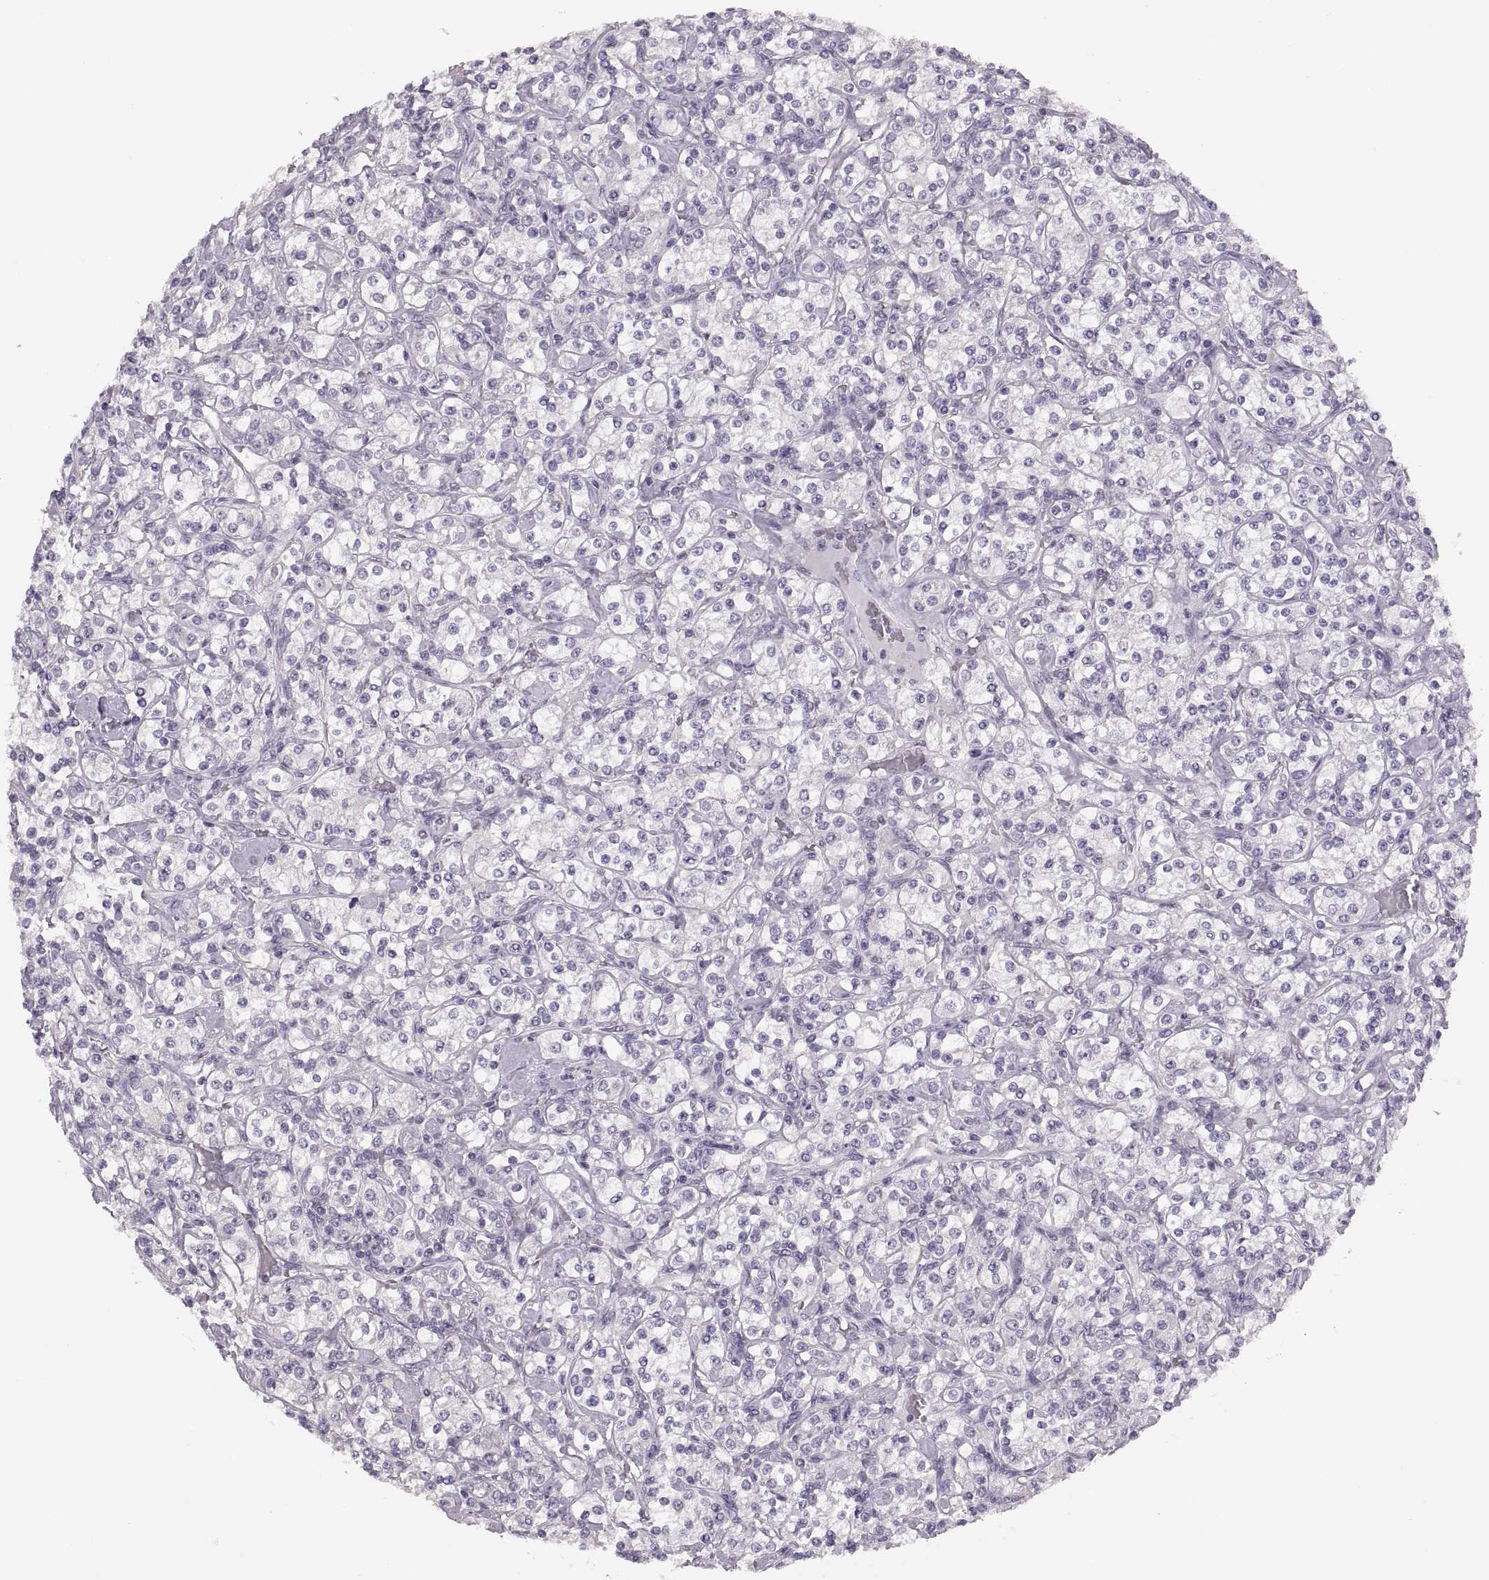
{"staining": {"intensity": "negative", "quantity": "none", "location": "none"}, "tissue": "renal cancer", "cell_type": "Tumor cells", "image_type": "cancer", "snomed": [{"axis": "morphology", "description": "Adenocarcinoma, NOS"}, {"axis": "topography", "description": "Kidney"}], "caption": "High power microscopy micrograph of an immunohistochemistry micrograph of renal cancer (adenocarcinoma), revealing no significant expression in tumor cells.", "gene": "ADH6", "patient": {"sex": "male", "age": 77}}